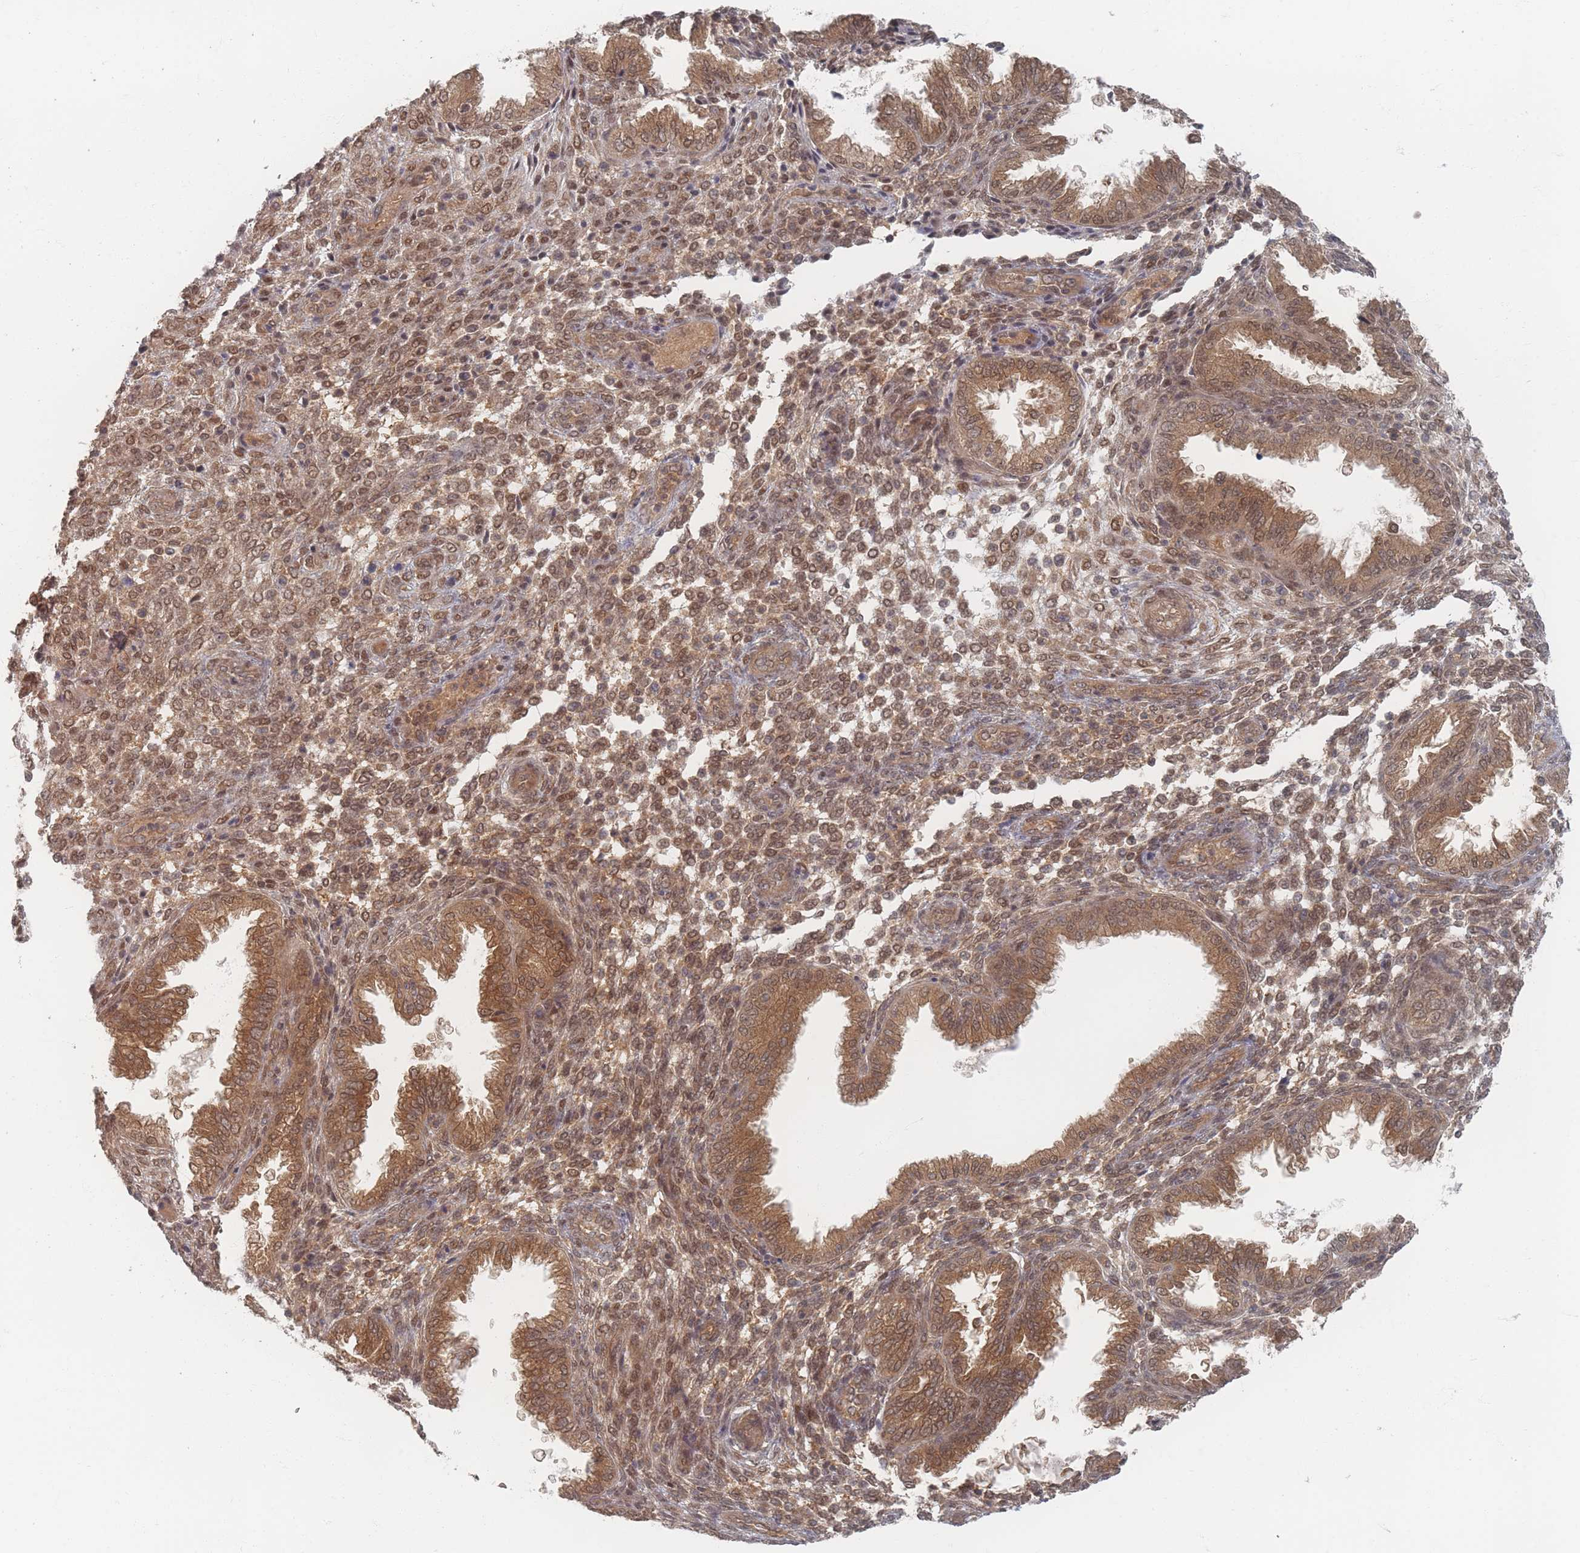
{"staining": {"intensity": "moderate", "quantity": ">75%", "location": "cytoplasmic/membranous,nuclear"}, "tissue": "endometrium", "cell_type": "Cells in endometrial stroma", "image_type": "normal", "snomed": [{"axis": "morphology", "description": "Normal tissue, NOS"}, {"axis": "topography", "description": "Endometrium"}], "caption": "The micrograph exhibits staining of unremarkable endometrium, revealing moderate cytoplasmic/membranous,nuclear protein expression (brown color) within cells in endometrial stroma. The staining was performed using DAB (3,3'-diaminobenzidine), with brown indicating positive protein expression. Nuclei are stained blue with hematoxylin.", "gene": "PSMD9", "patient": {"sex": "female", "age": 33}}